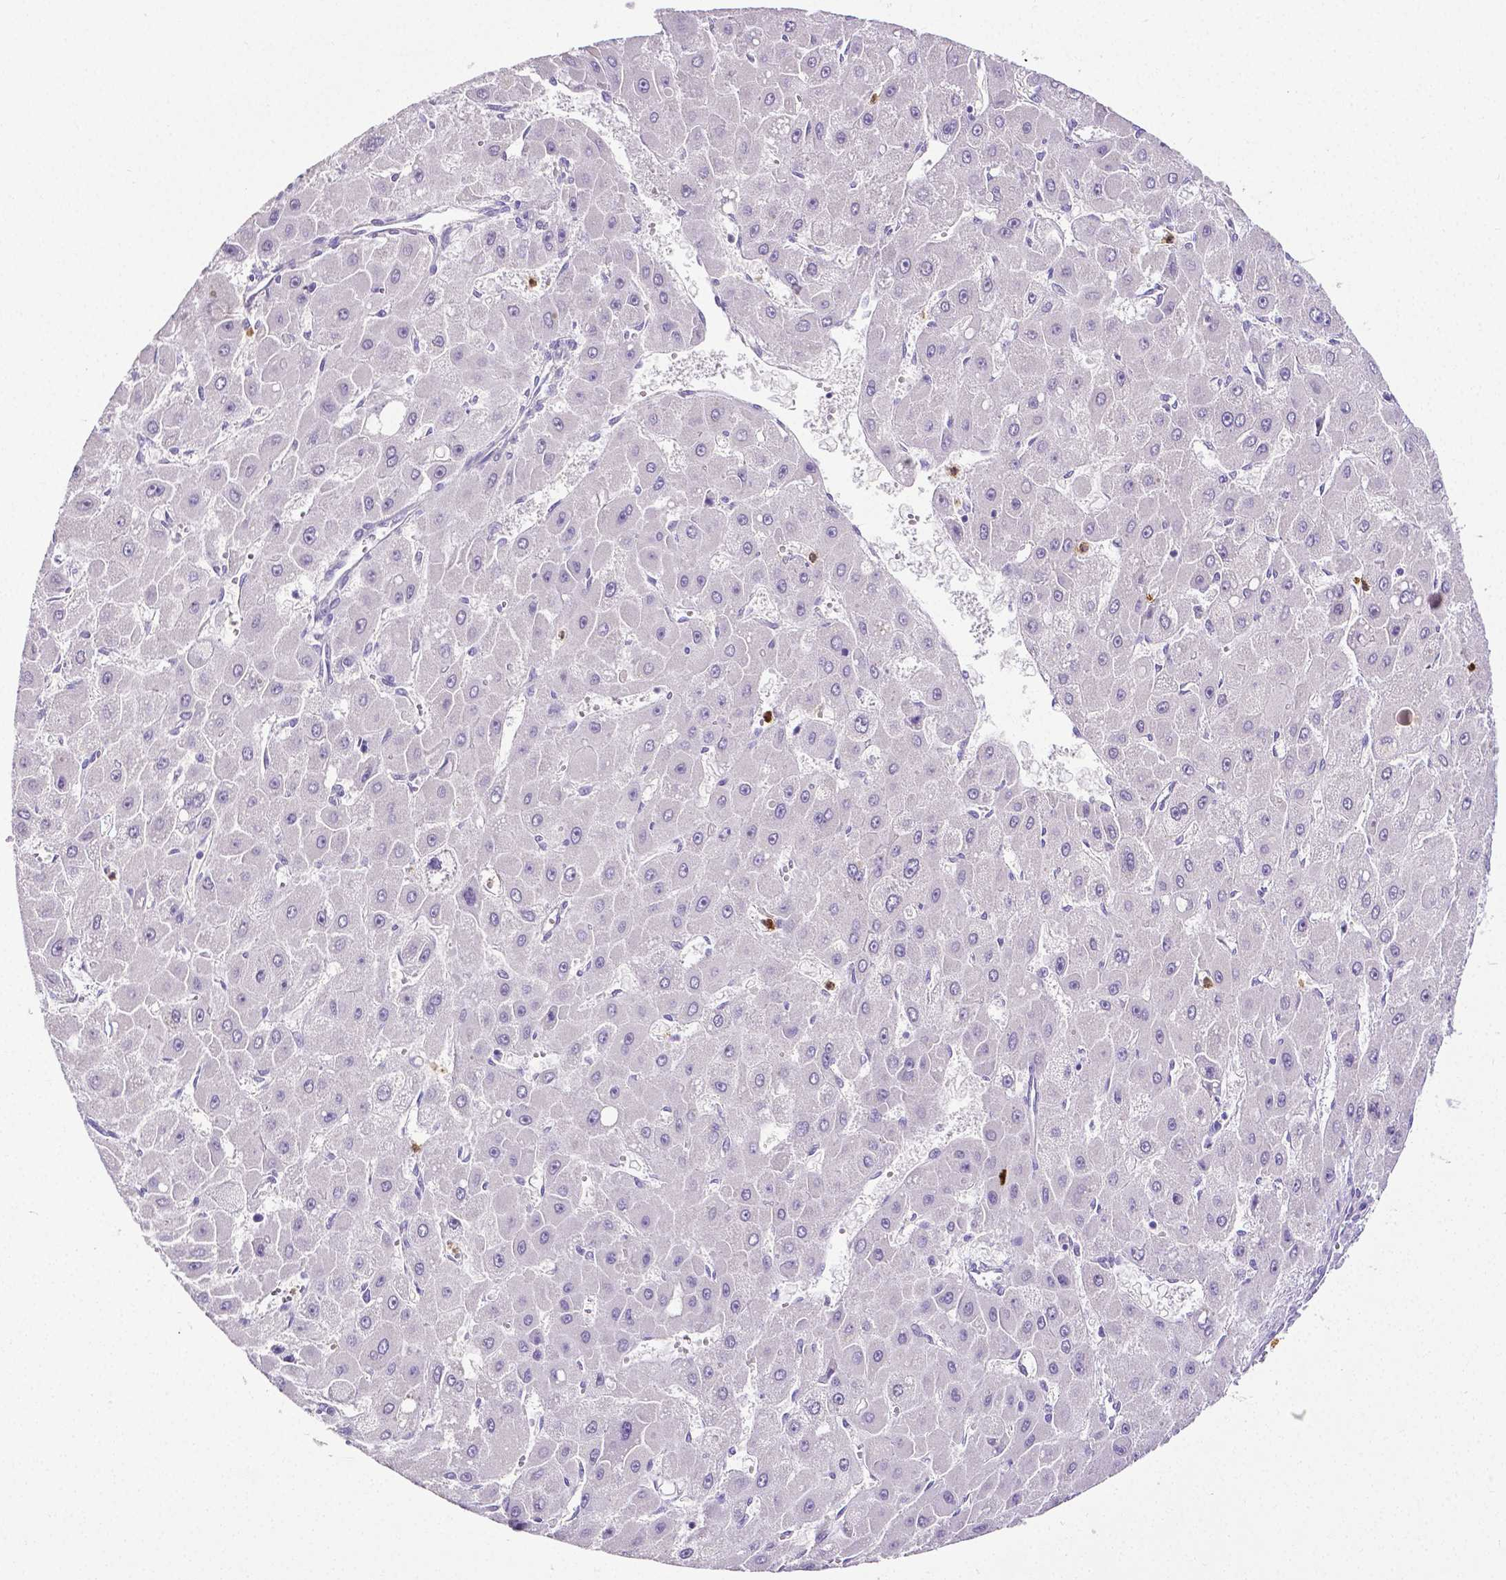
{"staining": {"intensity": "negative", "quantity": "none", "location": "none"}, "tissue": "liver cancer", "cell_type": "Tumor cells", "image_type": "cancer", "snomed": [{"axis": "morphology", "description": "Carcinoma, Hepatocellular, NOS"}, {"axis": "topography", "description": "Liver"}], "caption": "IHC photomicrograph of neoplastic tissue: liver hepatocellular carcinoma stained with DAB (3,3'-diaminobenzidine) displays no significant protein positivity in tumor cells.", "gene": "MMP9", "patient": {"sex": "female", "age": 25}}